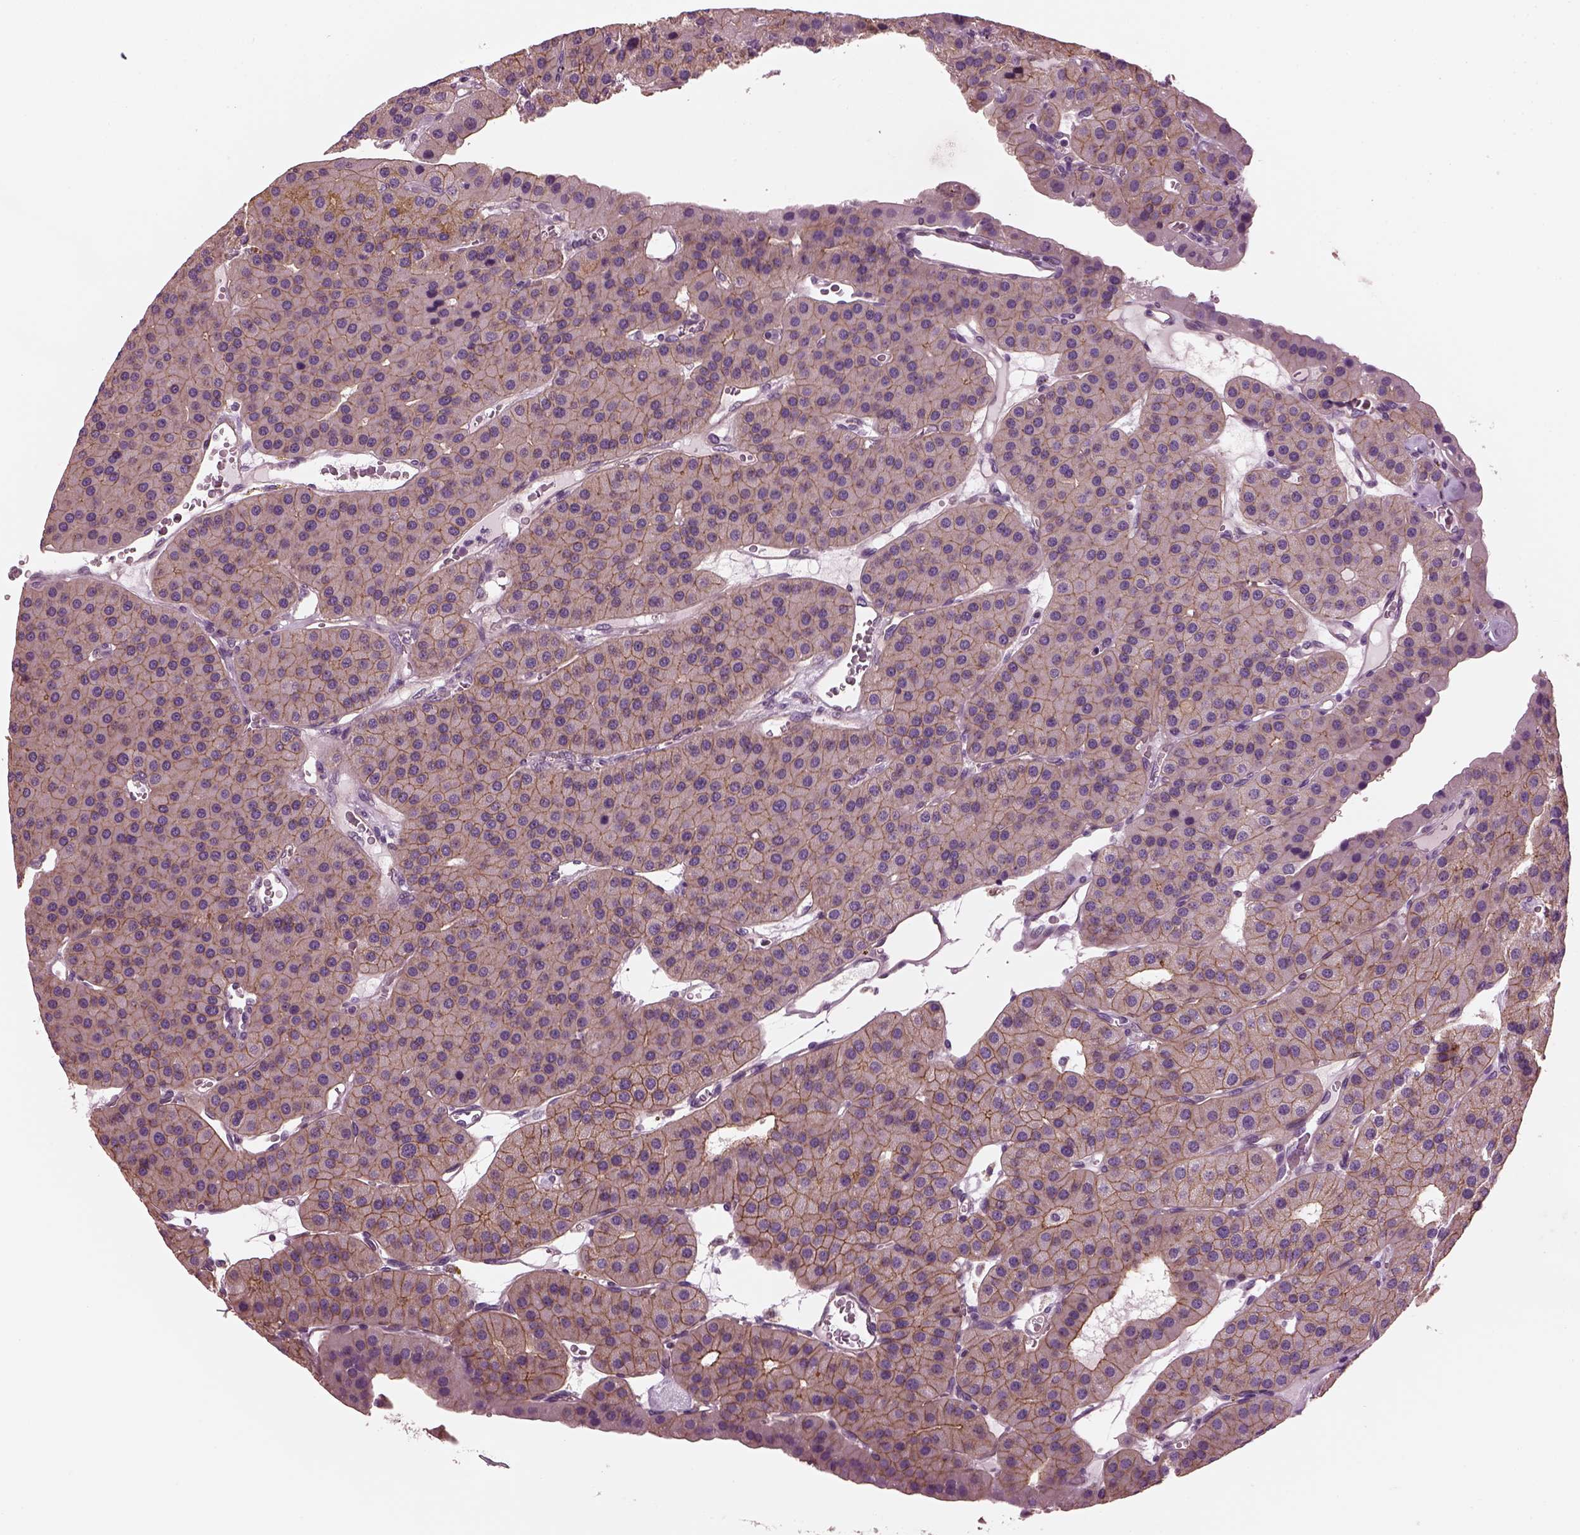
{"staining": {"intensity": "moderate", "quantity": ">75%", "location": "cytoplasmic/membranous"}, "tissue": "parathyroid gland", "cell_type": "Glandular cells", "image_type": "normal", "snomed": [{"axis": "morphology", "description": "Normal tissue, NOS"}, {"axis": "morphology", "description": "Adenoma, NOS"}, {"axis": "topography", "description": "Parathyroid gland"}], "caption": "Immunohistochemistry of normal parathyroid gland shows medium levels of moderate cytoplasmic/membranous expression in about >75% of glandular cells.", "gene": "ODAD1", "patient": {"sex": "female", "age": 86}}